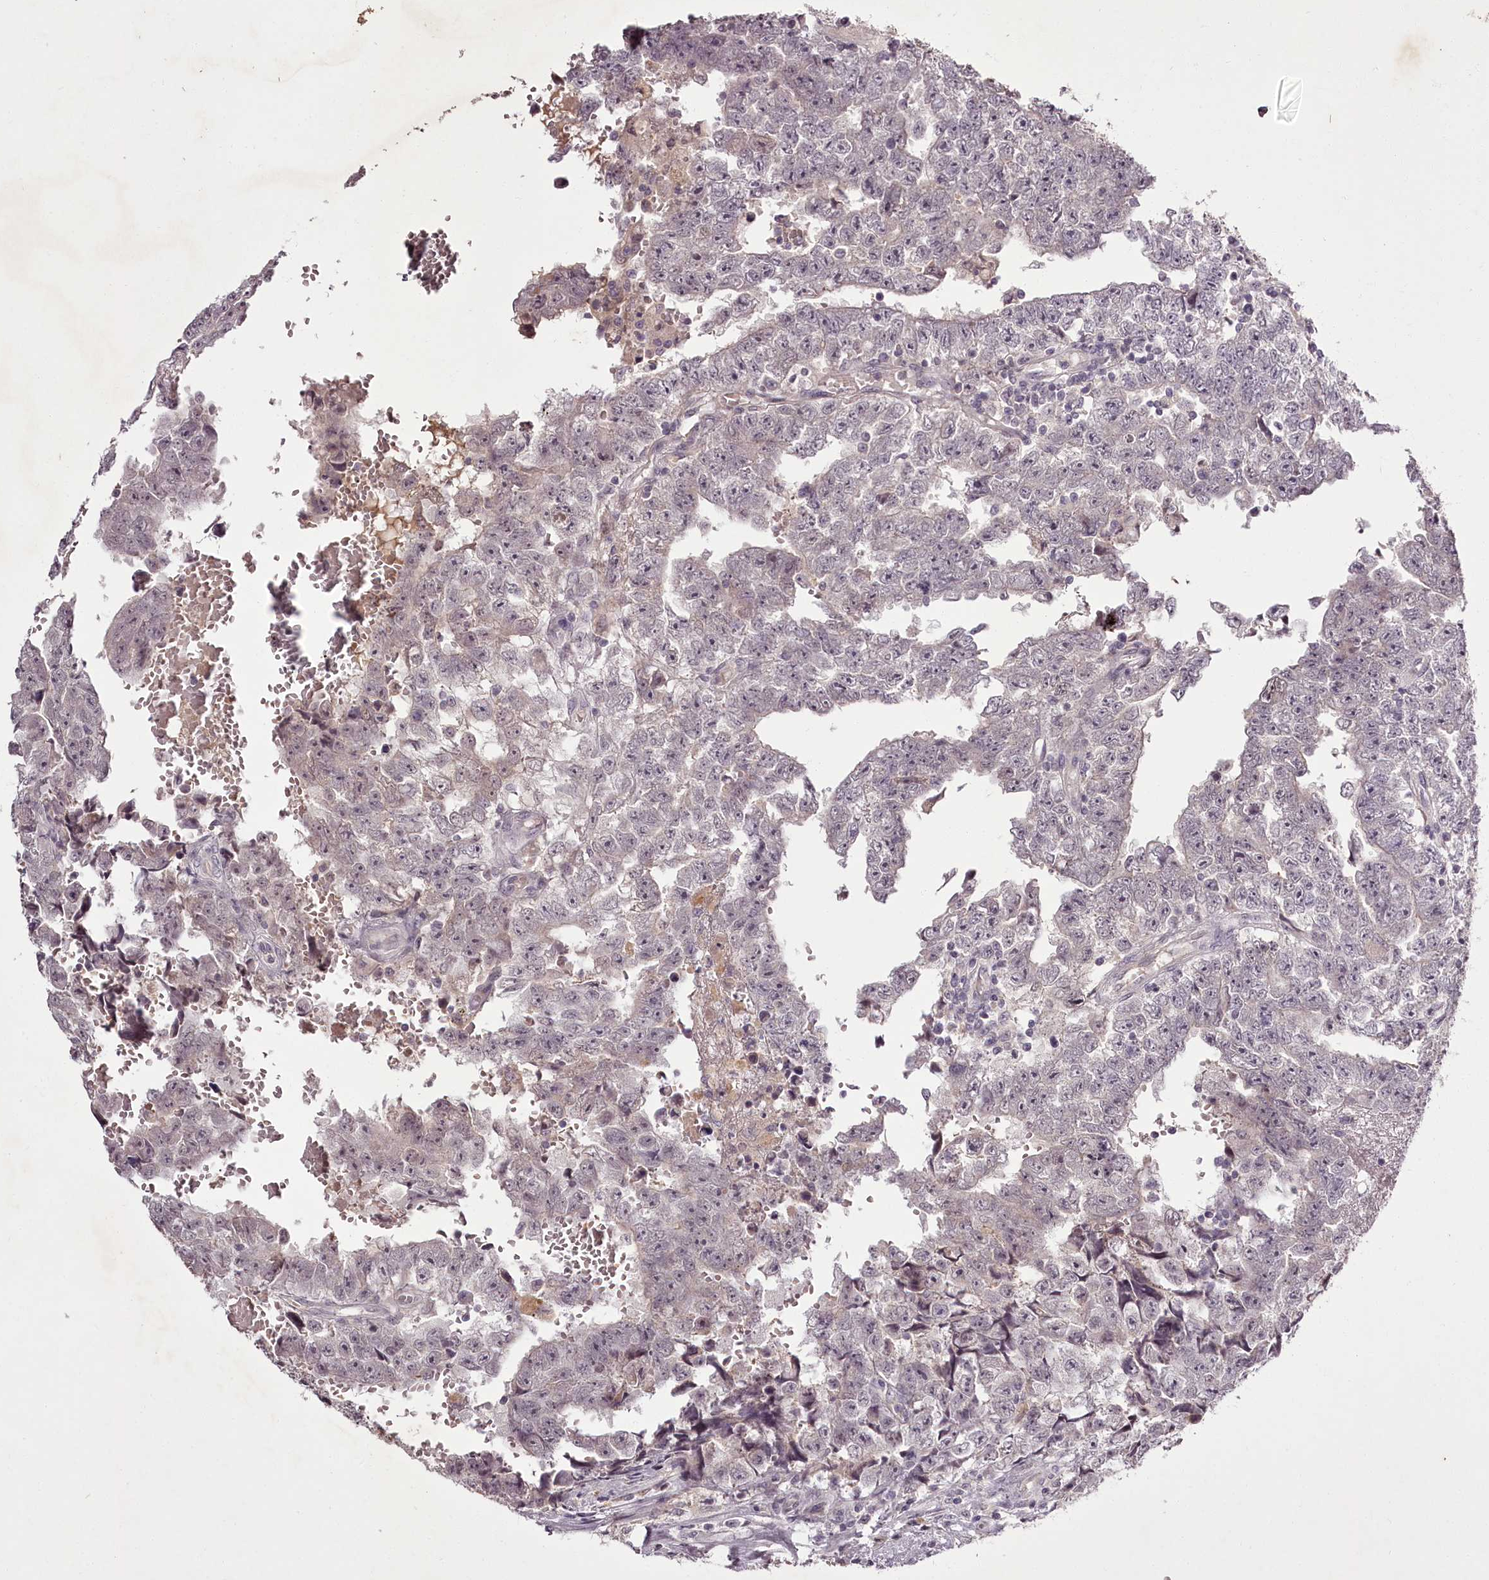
{"staining": {"intensity": "negative", "quantity": "none", "location": "none"}, "tissue": "testis cancer", "cell_type": "Tumor cells", "image_type": "cancer", "snomed": [{"axis": "morphology", "description": "Carcinoma, Embryonal, NOS"}, {"axis": "topography", "description": "Testis"}], "caption": "The immunohistochemistry micrograph has no significant expression in tumor cells of testis cancer tissue.", "gene": "RBMXL2", "patient": {"sex": "male", "age": 25}}